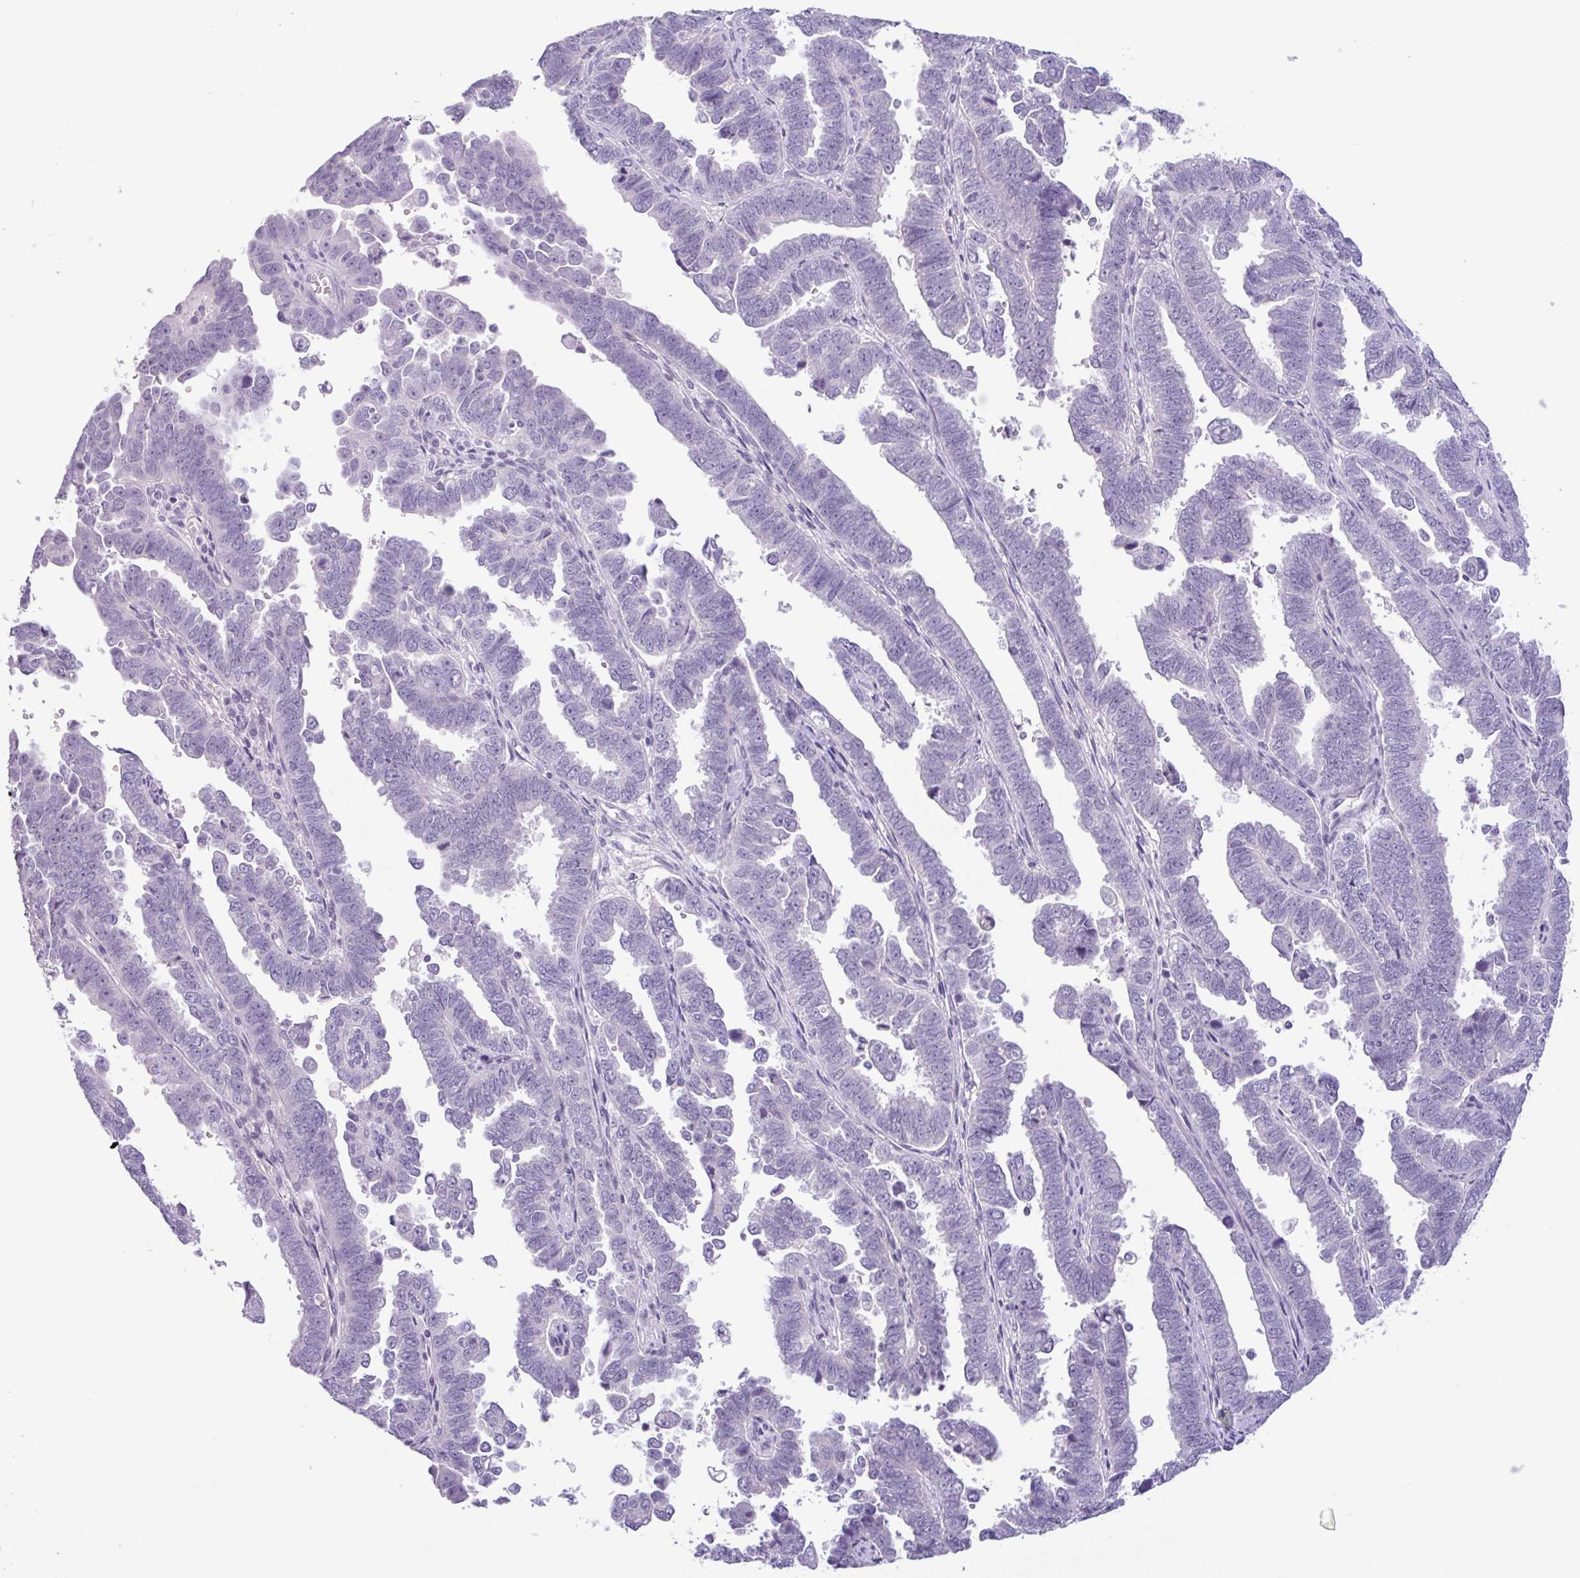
{"staining": {"intensity": "negative", "quantity": "none", "location": "none"}, "tissue": "endometrial cancer", "cell_type": "Tumor cells", "image_type": "cancer", "snomed": [{"axis": "morphology", "description": "Adenocarcinoma, NOS"}, {"axis": "topography", "description": "Endometrium"}], "caption": "Endometrial adenocarcinoma was stained to show a protein in brown. There is no significant expression in tumor cells.", "gene": "CTSE", "patient": {"sex": "female", "age": 75}}